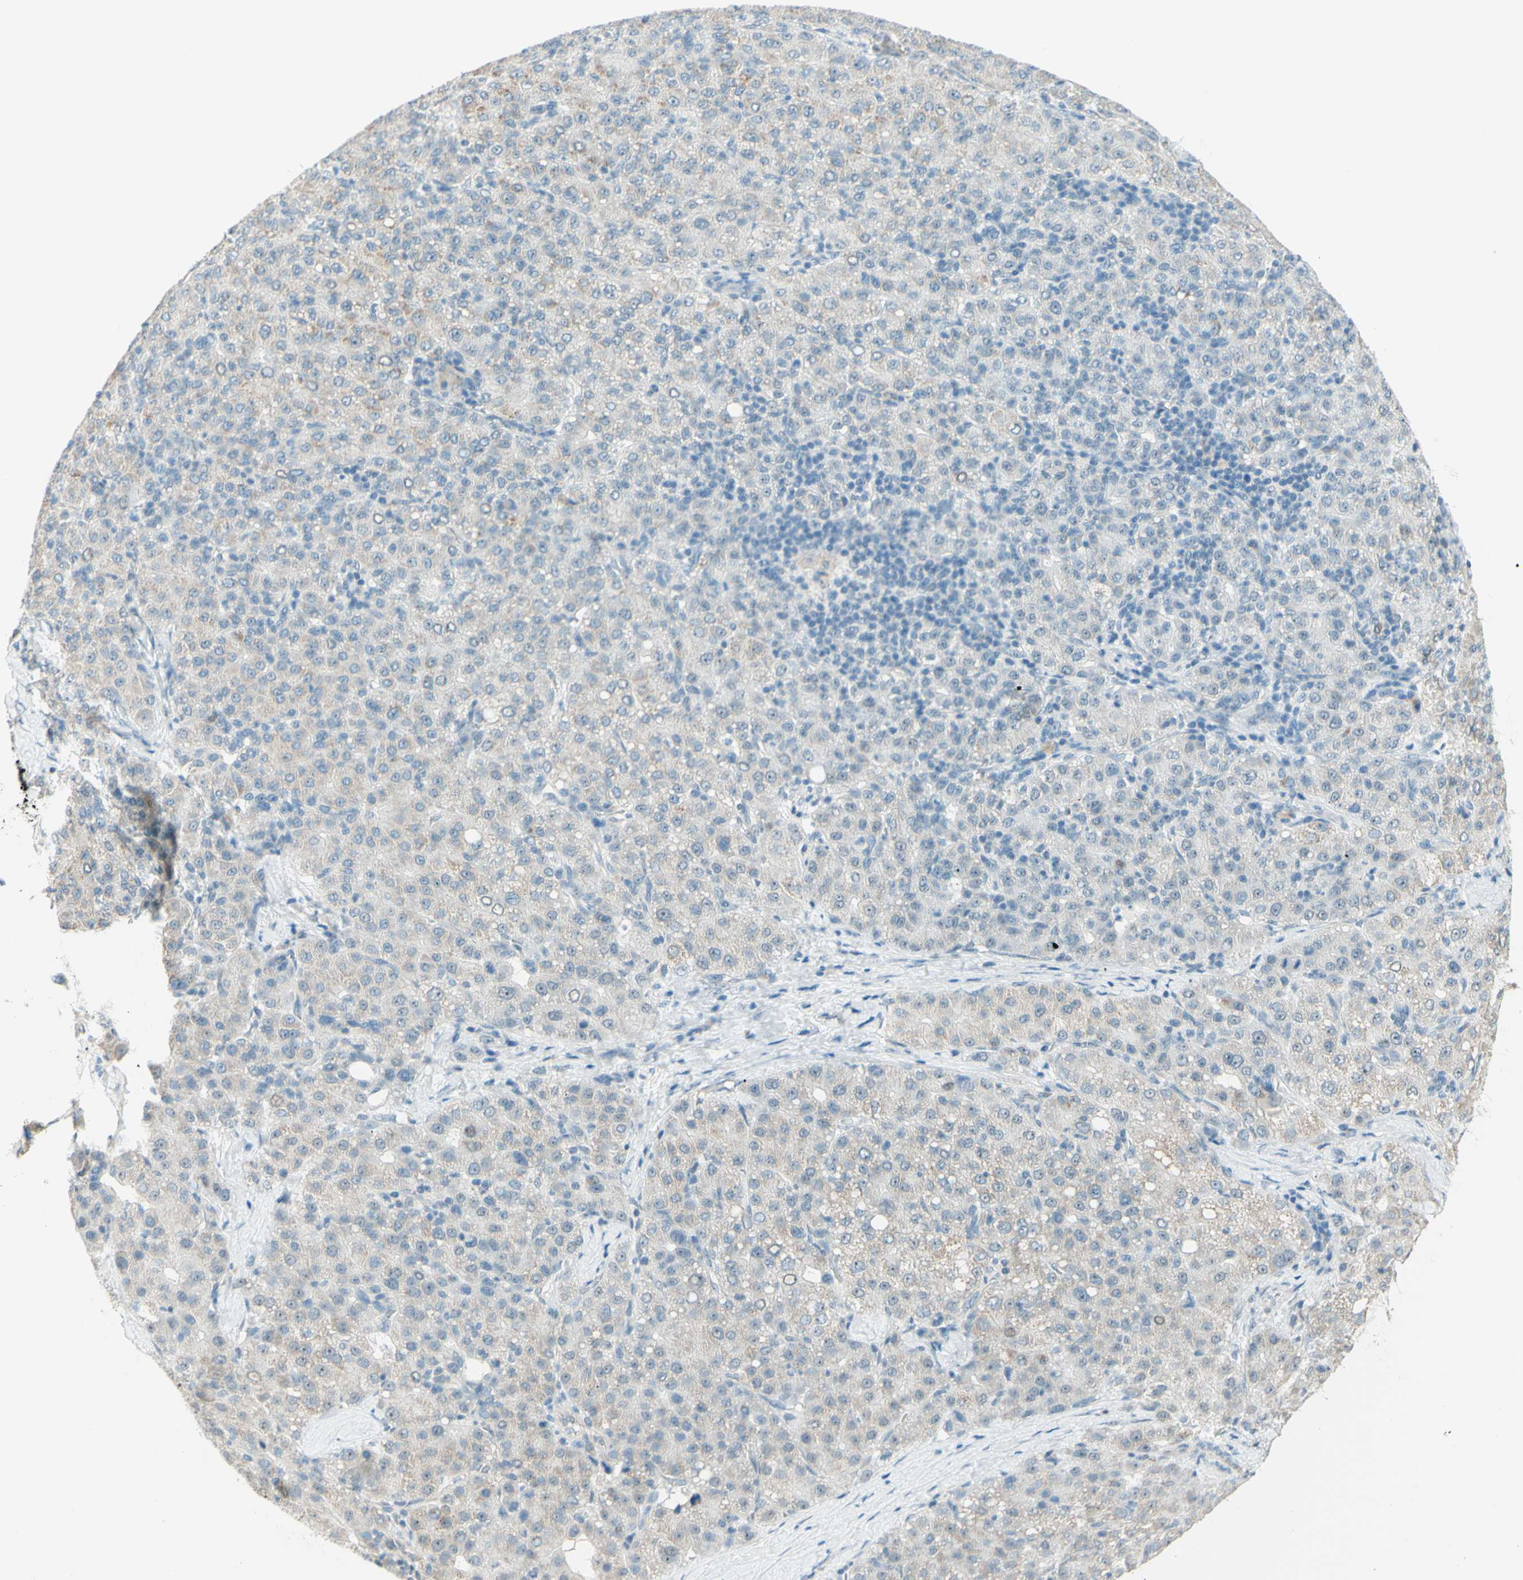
{"staining": {"intensity": "weak", "quantity": "<25%", "location": "cytoplasmic/membranous"}, "tissue": "liver cancer", "cell_type": "Tumor cells", "image_type": "cancer", "snomed": [{"axis": "morphology", "description": "Carcinoma, Hepatocellular, NOS"}, {"axis": "topography", "description": "Liver"}], "caption": "Immunohistochemistry (IHC) of hepatocellular carcinoma (liver) reveals no positivity in tumor cells.", "gene": "JPH1", "patient": {"sex": "male", "age": 65}}